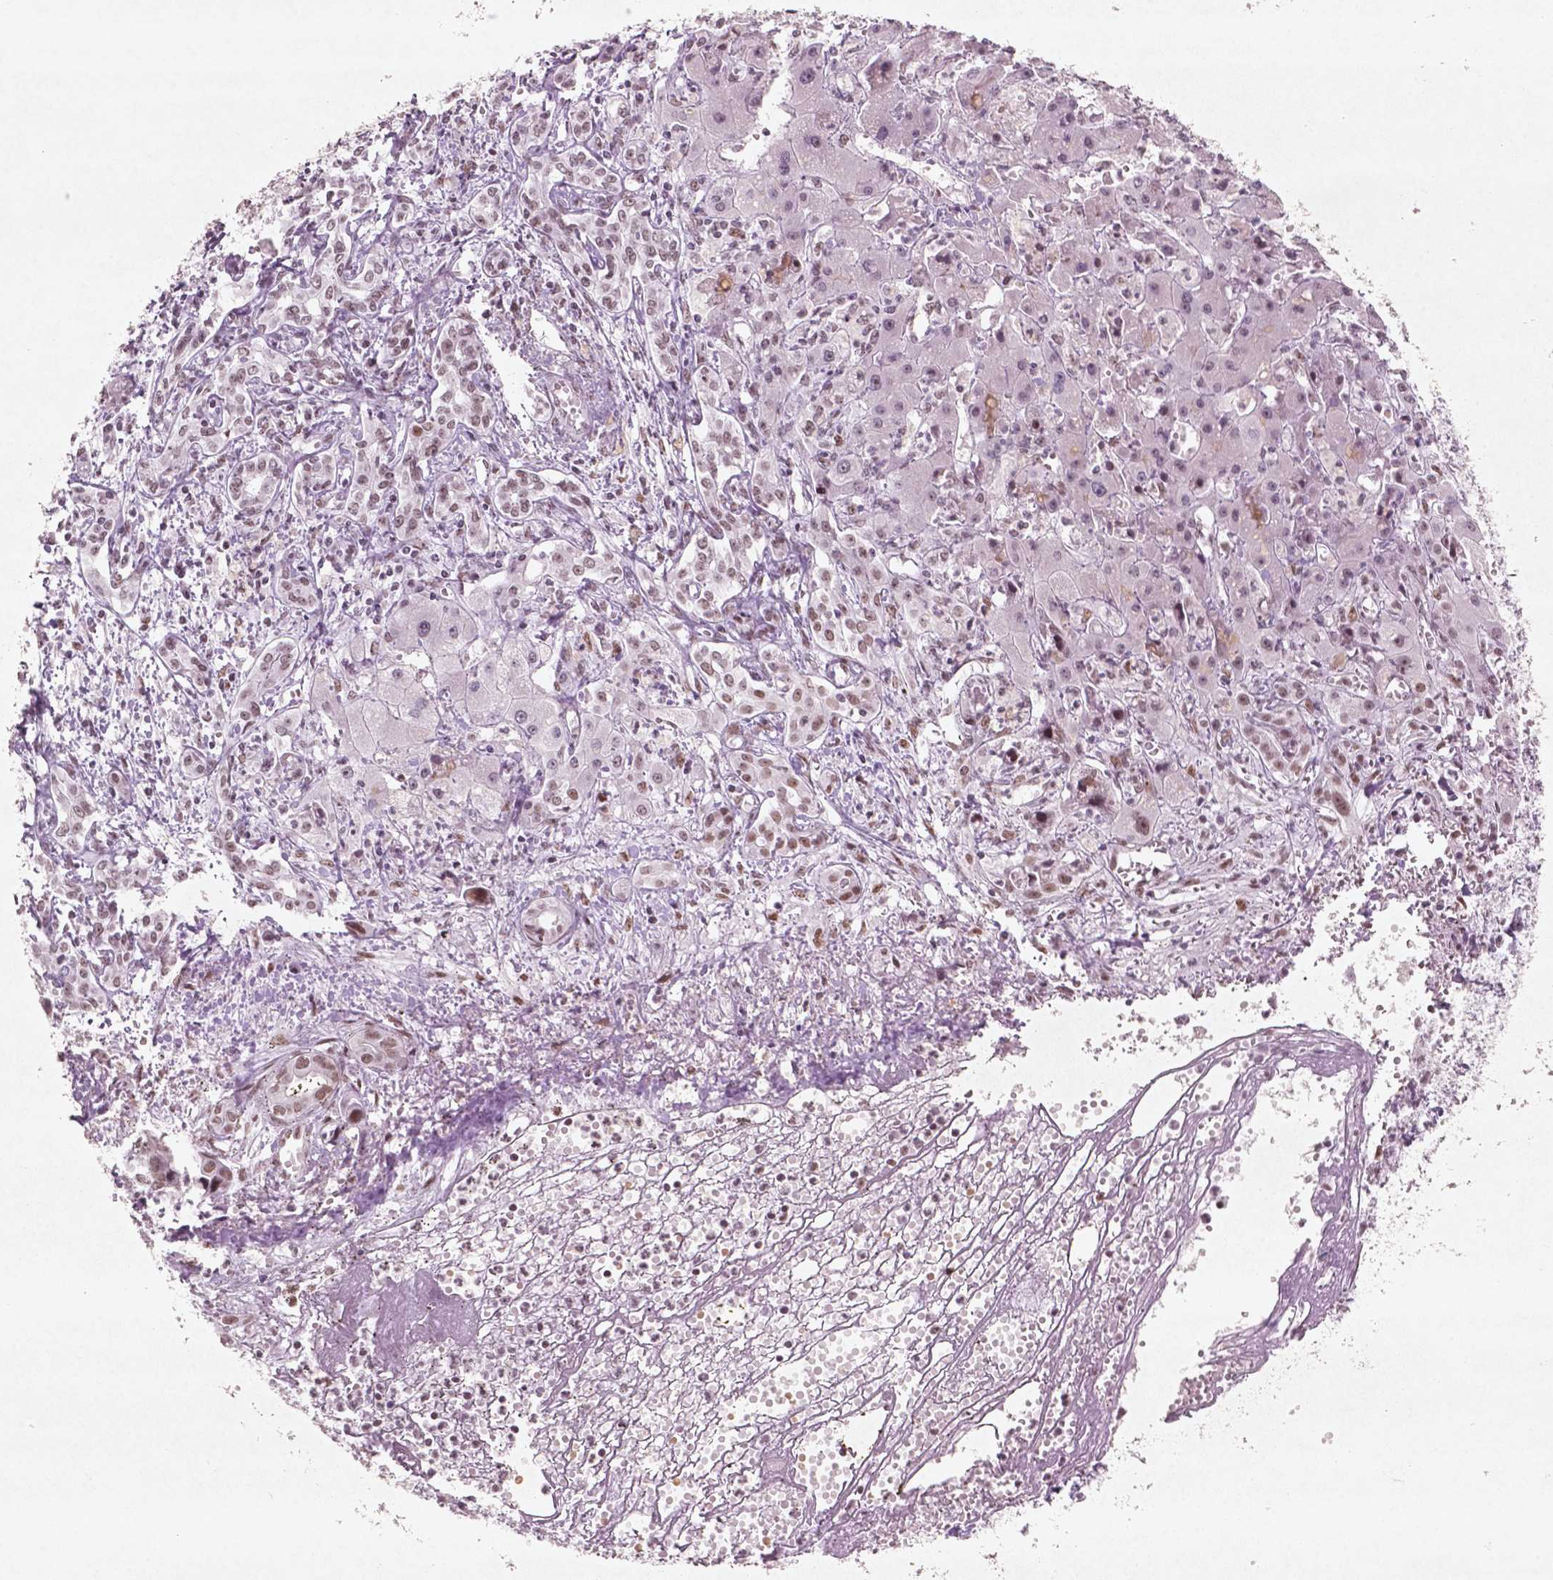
{"staining": {"intensity": "weak", "quantity": ">75%", "location": "nuclear"}, "tissue": "liver cancer", "cell_type": "Tumor cells", "image_type": "cancer", "snomed": [{"axis": "morphology", "description": "Cholangiocarcinoma"}, {"axis": "topography", "description": "Liver"}], "caption": "Immunohistochemistry staining of liver cancer, which reveals low levels of weak nuclear expression in approximately >75% of tumor cells indicating weak nuclear protein positivity. The staining was performed using DAB (brown) for protein detection and nuclei were counterstained in hematoxylin (blue).", "gene": "HMG20B", "patient": {"sex": "female", "age": 64}}